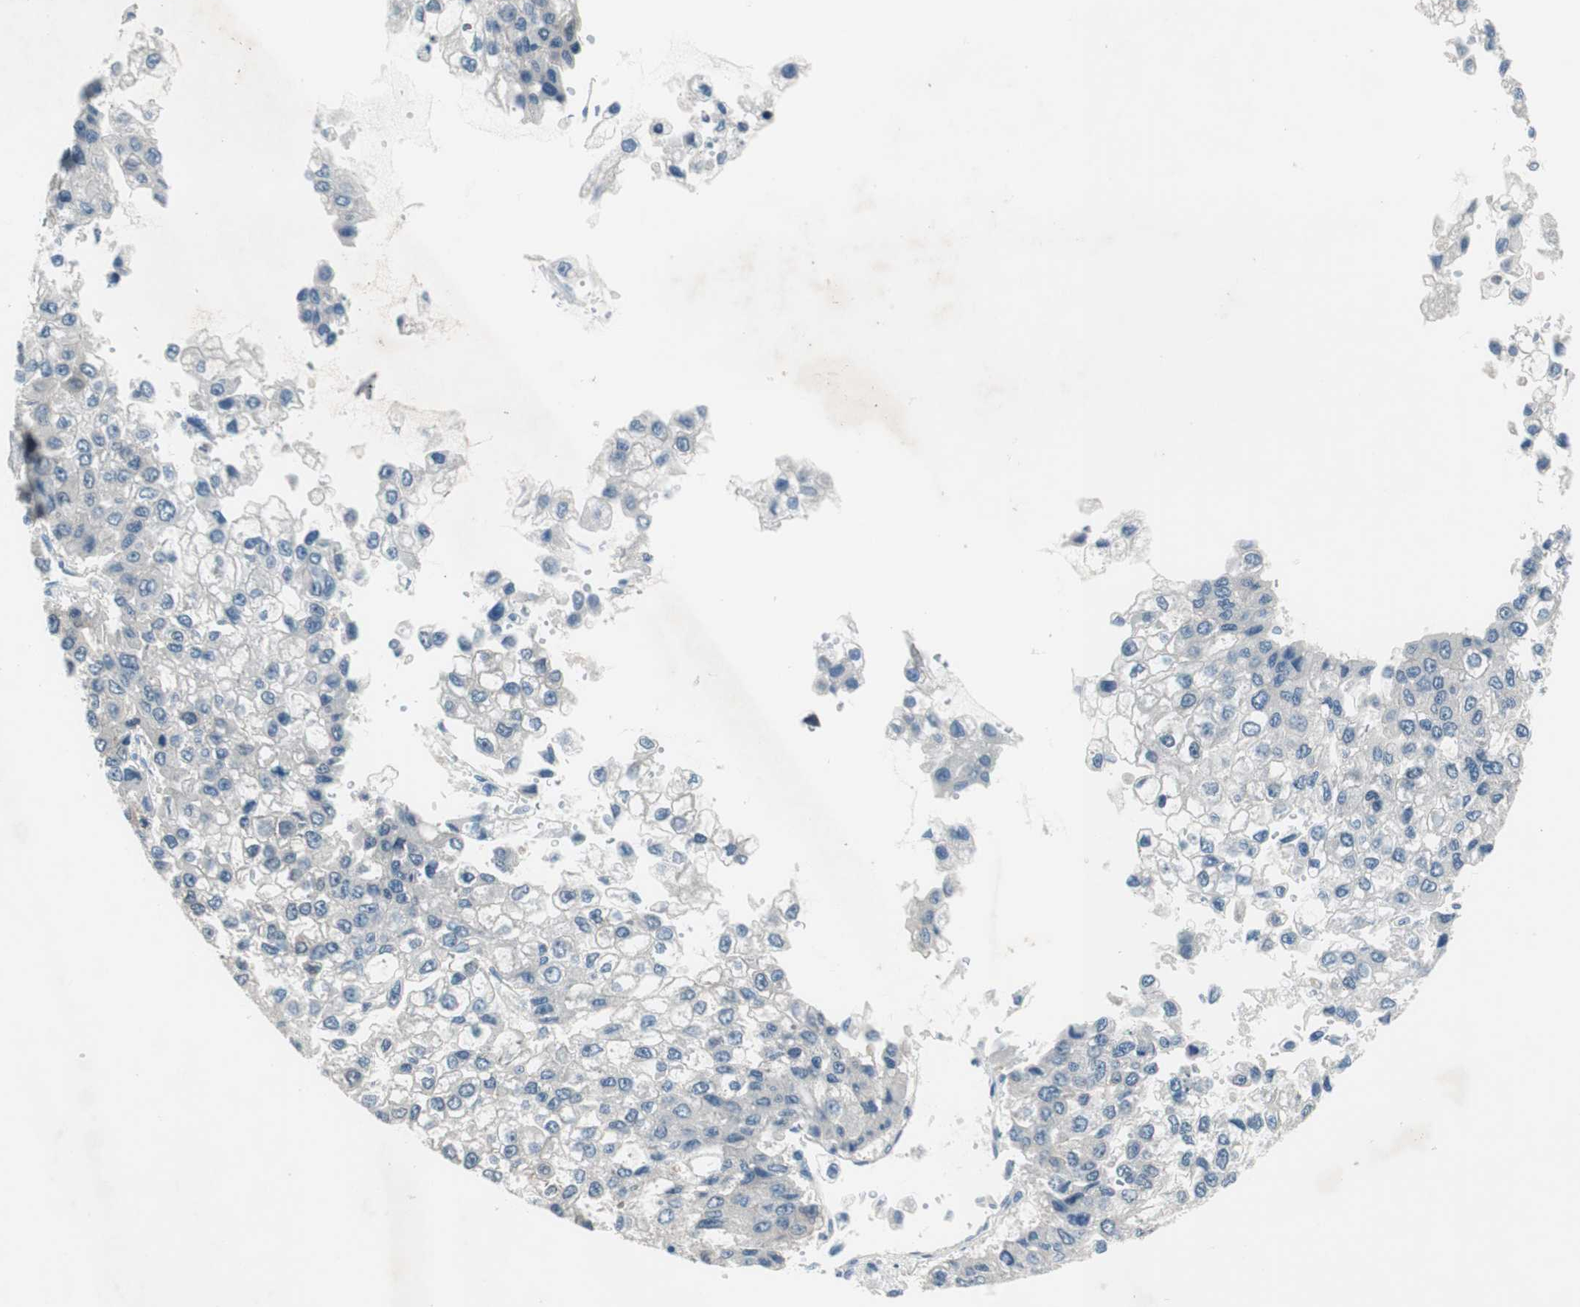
{"staining": {"intensity": "negative", "quantity": "none", "location": "none"}, "tissue": "liver cancer", "cell_type": "Tumor cells", "image_type": "cancer", "snomed": [{"axis": "morphology", "description": "Carcinoma, Hepatocellular, NOS"}, {"axis": "topography", "description": "Liver"}], "caption": "An image of hepatocellular carcinoma (liver) stained for a protein shows no brown staining in tumor cells.", "gene": "PRRG4", "patient": {"sex": "female", "age": 66}}